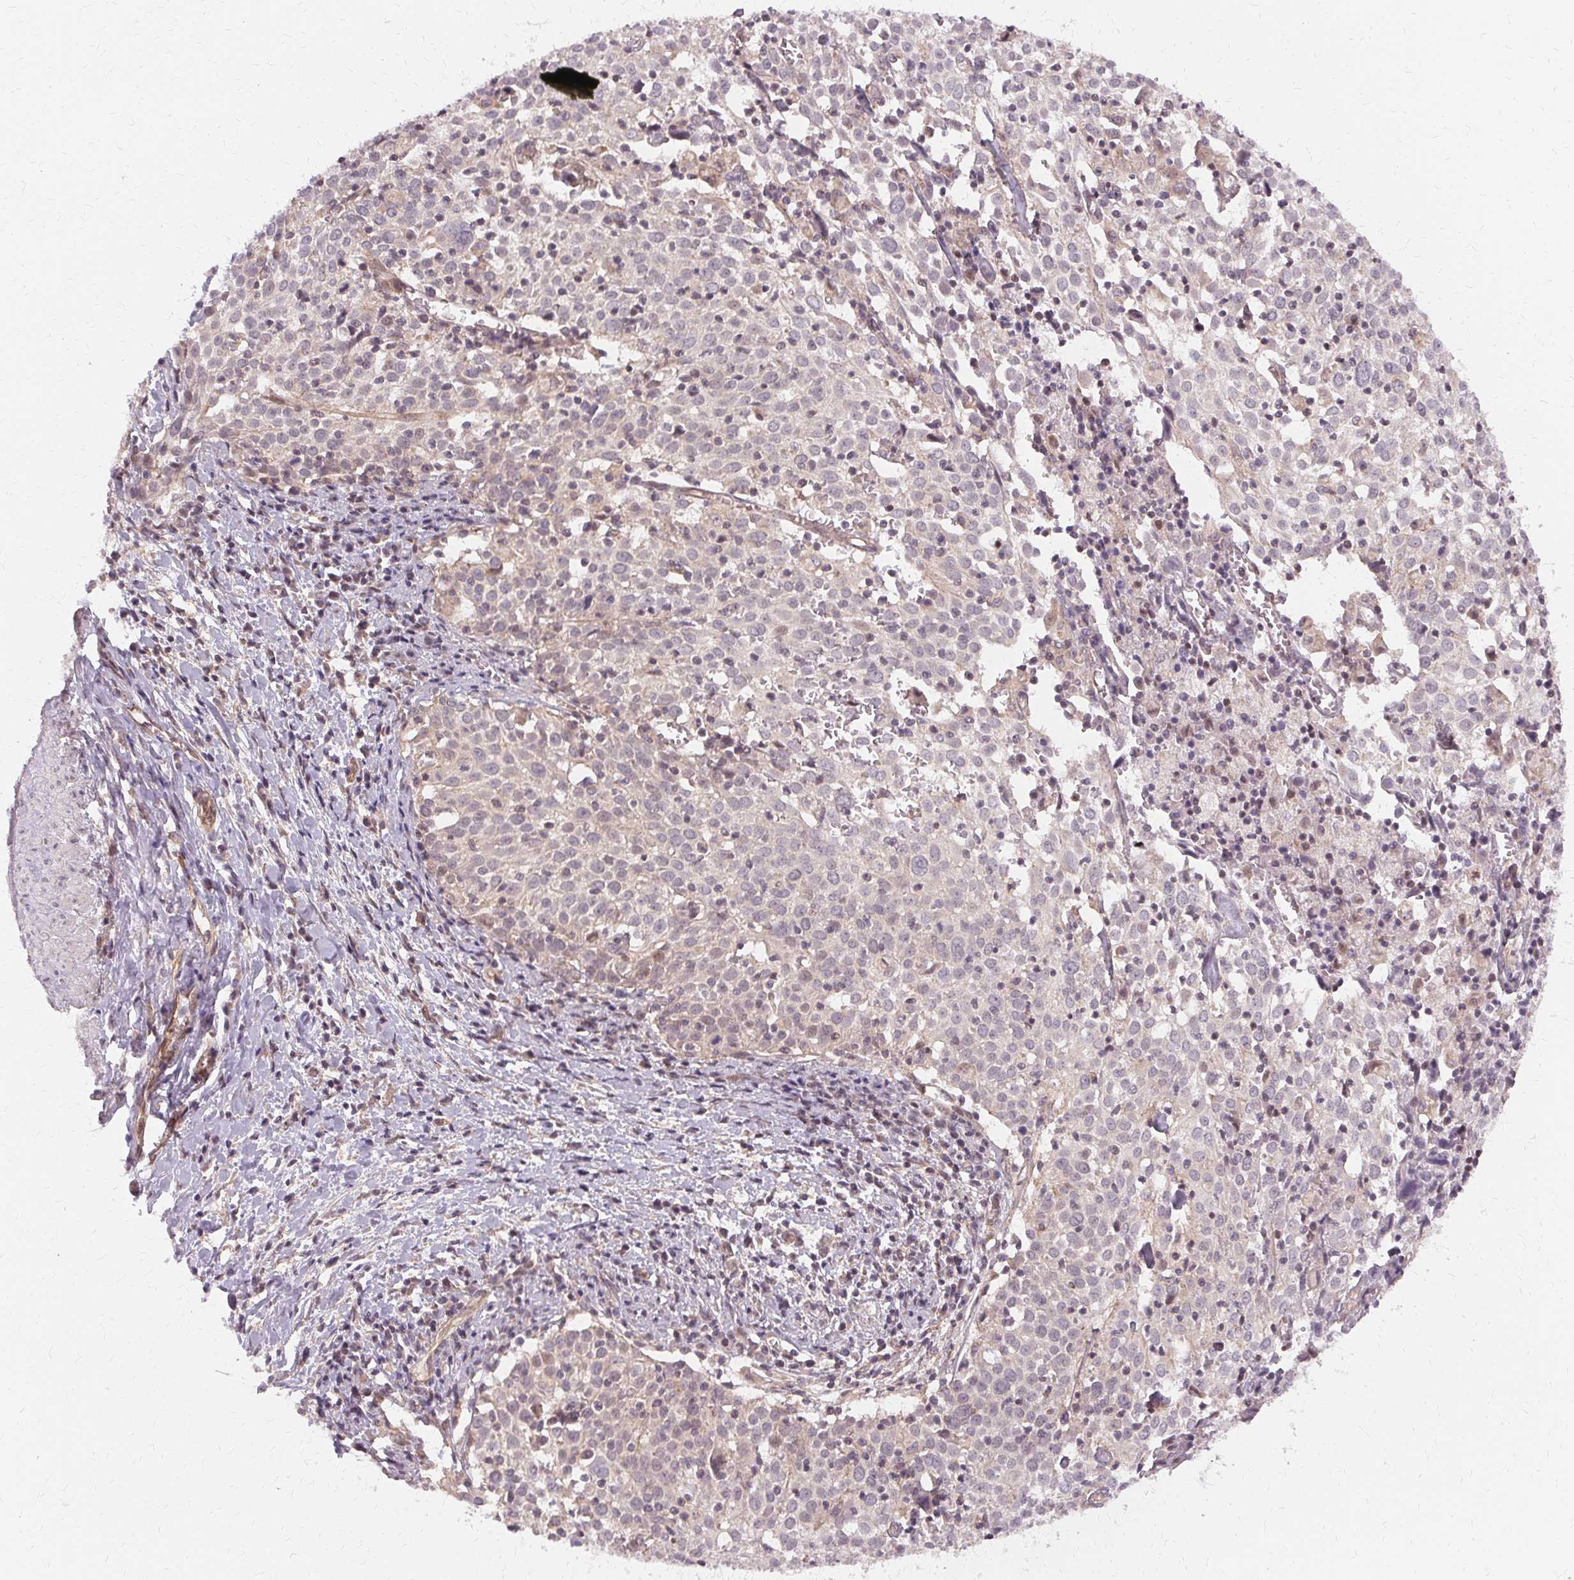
{"staining": {"intensity": "negative", "quantity": "none", "location": "none"}, "tissue": "cervical cancer", "cell_type": "Tumor cells", "image_type": "cancer", "snomed": [{"axis": "morphology", "description": "Squamous cell carcinoma, NOS"}, {"axis": "topography", "description": "Cervix"}], "caption": "The histopathology image shows no significant expression in tumor cells of cervical squamous cell carcinoma.", "gene": "USP8", "patient": {"sex": "female", "age": 39}}